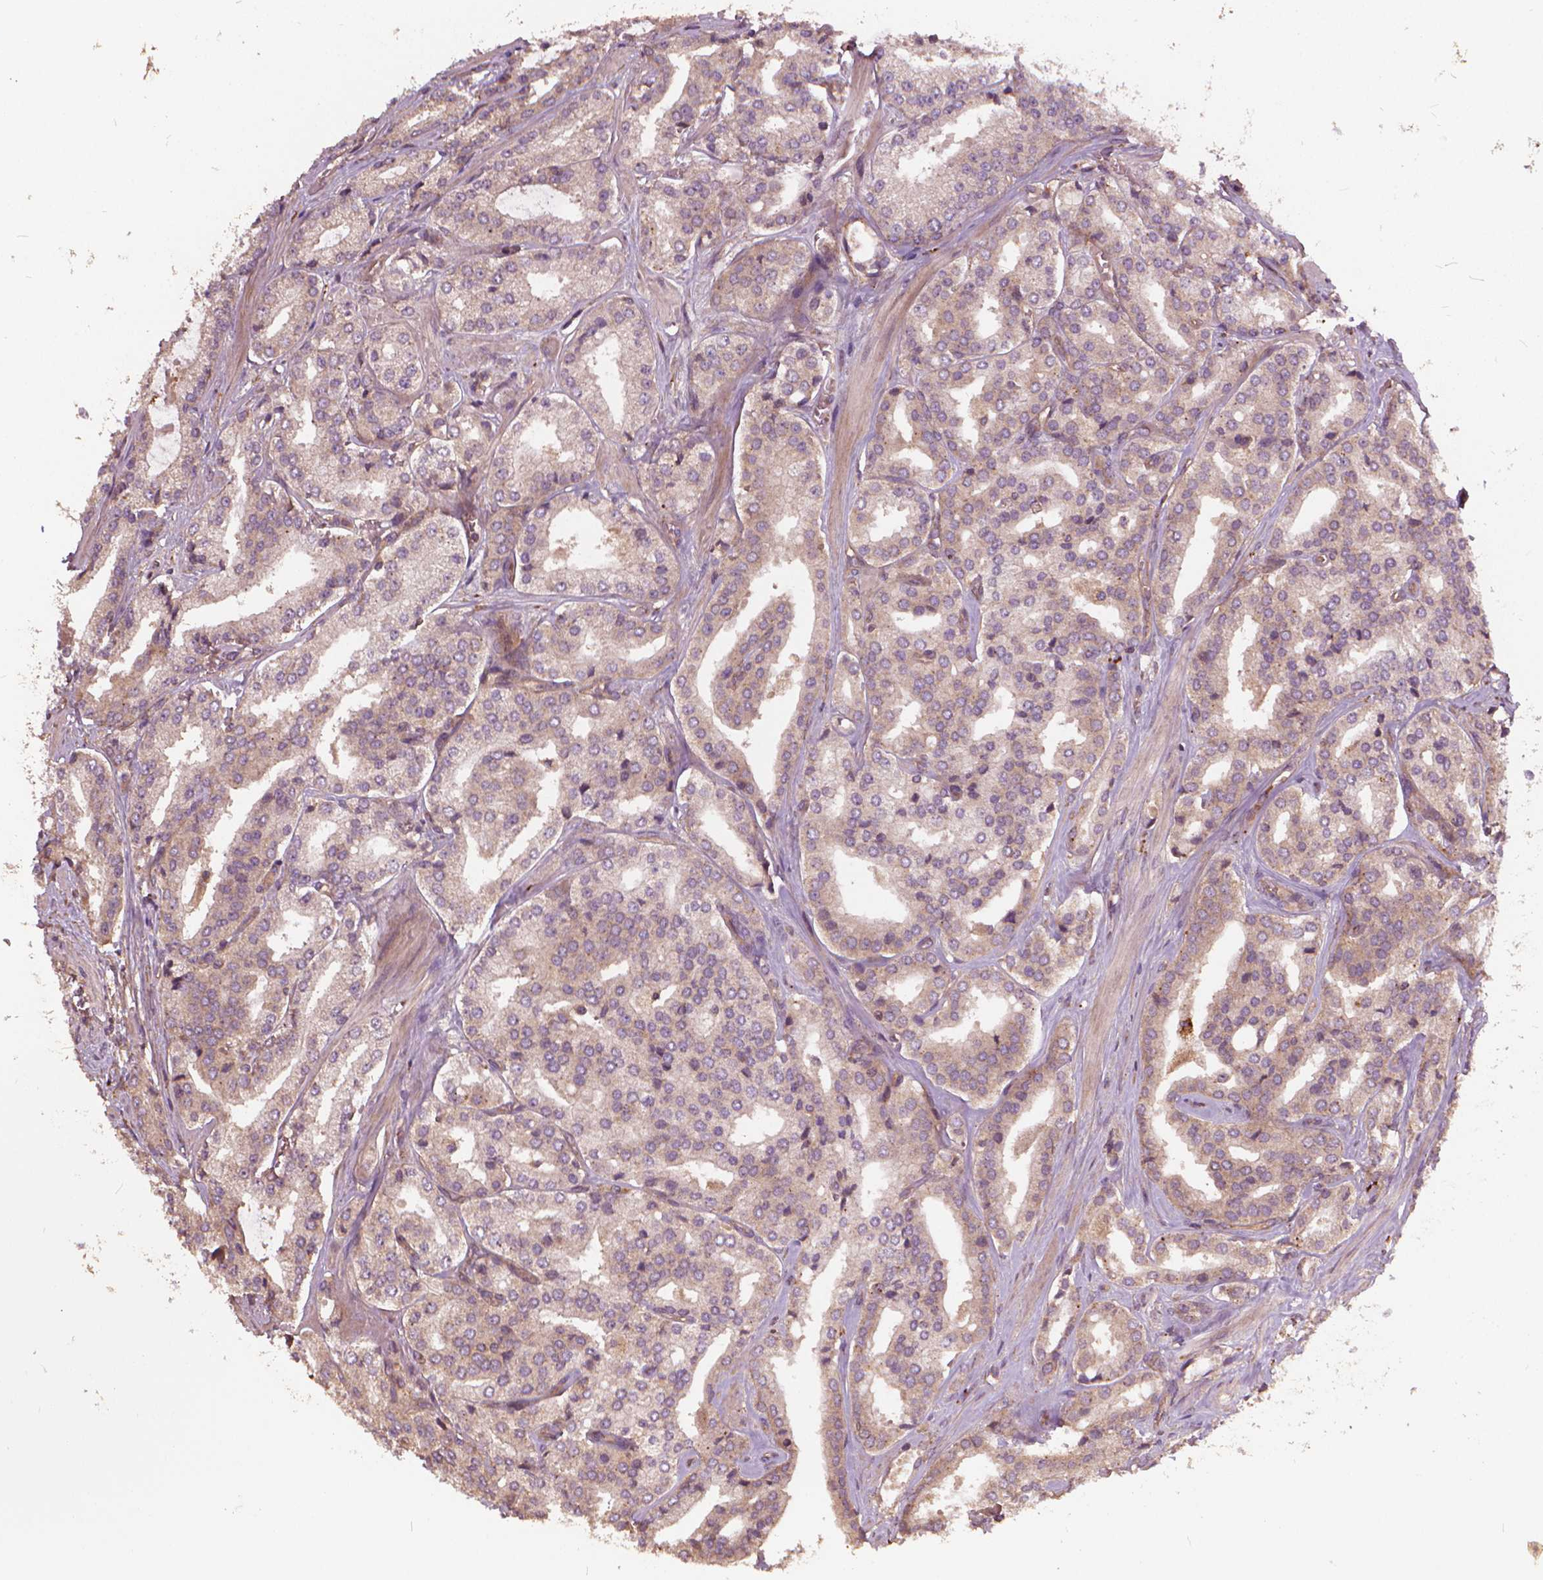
{"staining": {"intensity": "weak", "quantity": "25%-75%", "location": "cytoplasmic/membranous"}, "tissue": "prostate cancer", "cell_type": "Tumor cells", "image_type": "cancer", "snomed": [{"axis": "morphology", "description": "Adenocarcinoma, Low grade"}, {"axis": "topography", "description": "Prostate"}], "caption": "IHC (DAB) staining of human prostate low-grade adenocarcinoma reveals weak cytoplasmic/membranous protein staining in about 25%-75% of tumor cells.", "gene": "UBXN2A", "patient": {"sex": "male", "age": 56}}